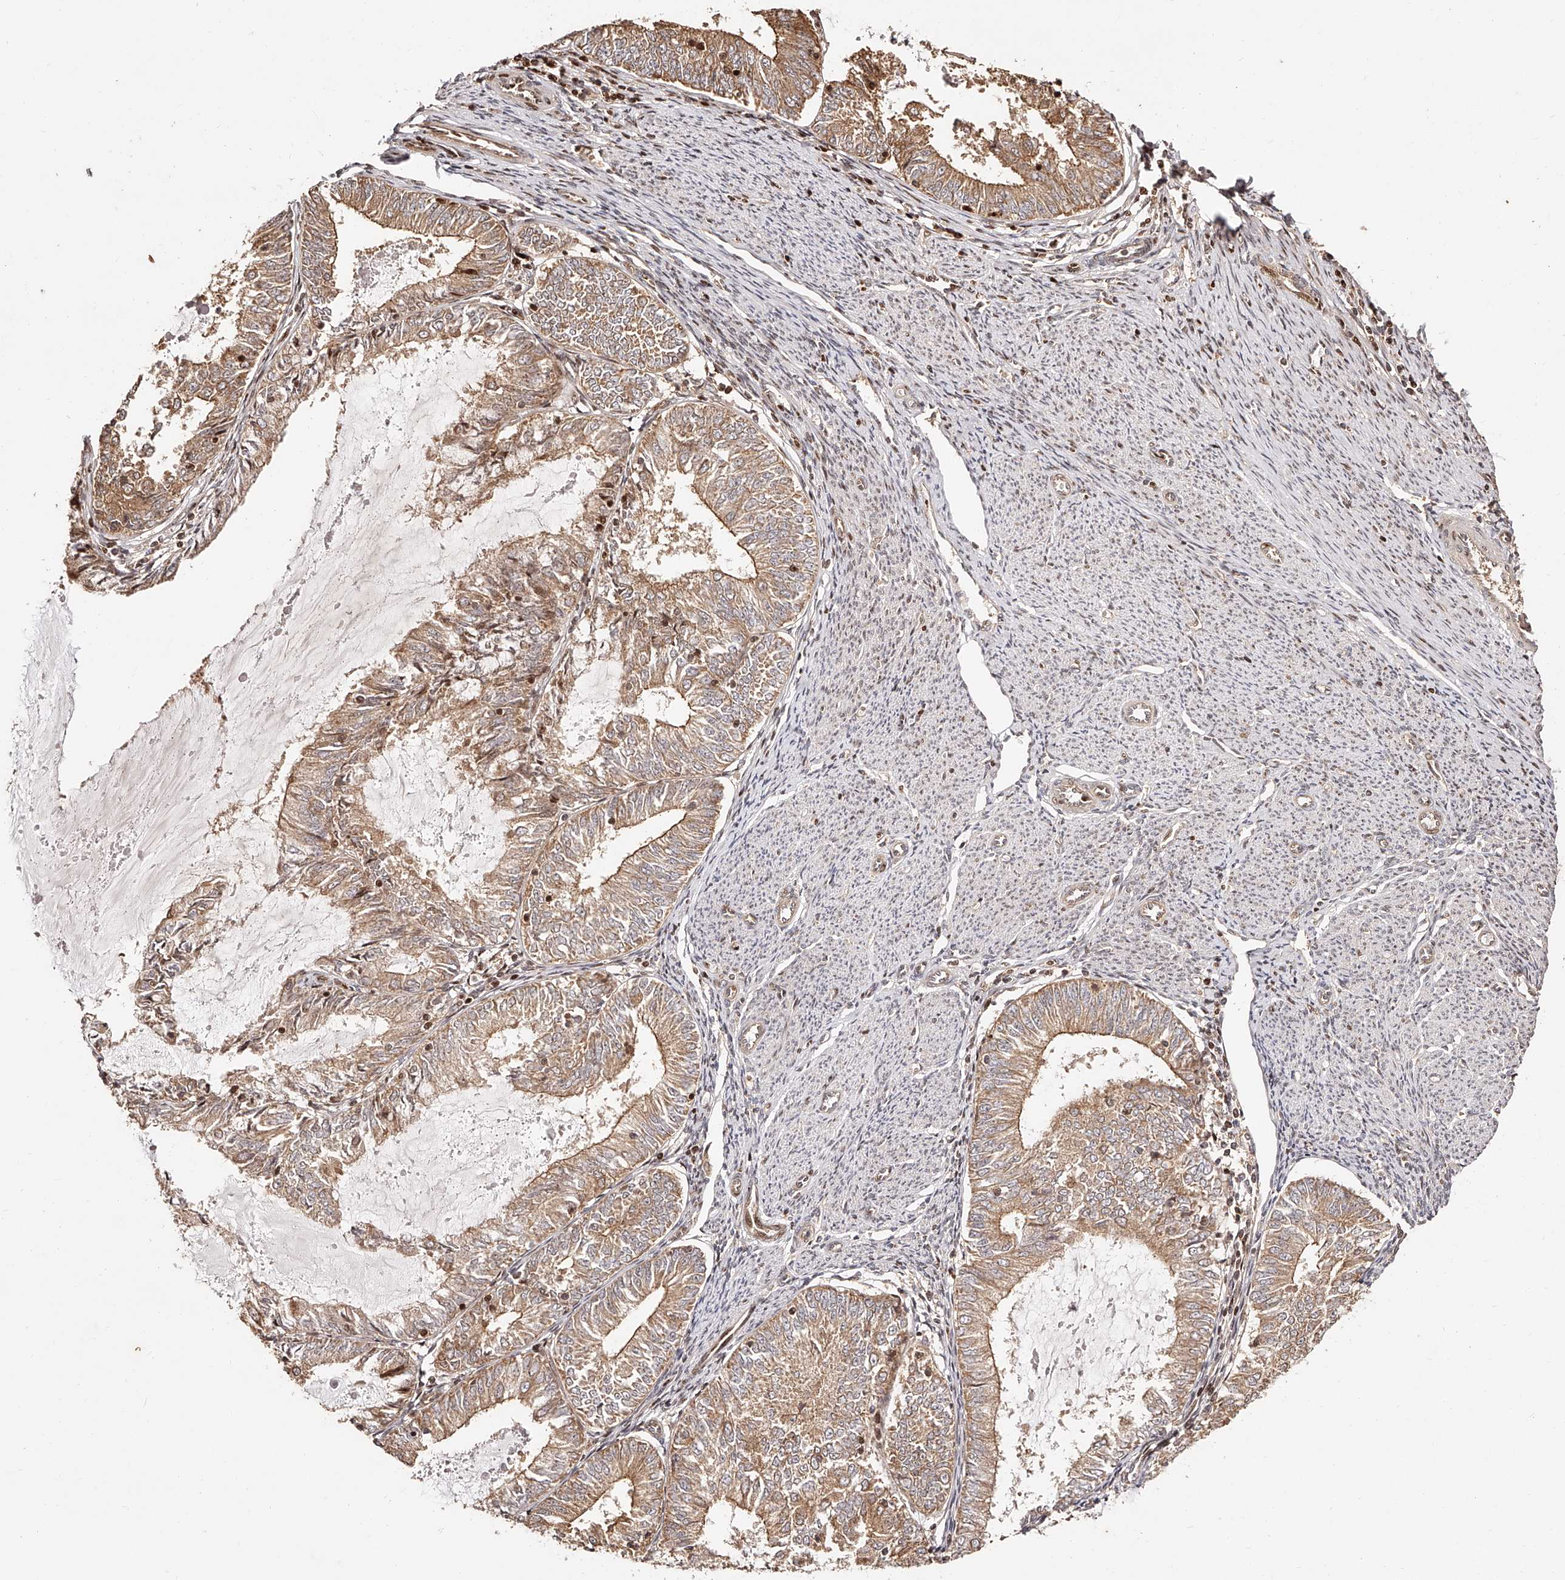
{"staining": {"intensity": "moderate", "quantity": ">75%", "location": "cytoplasmic/membranous"}, "tissue": "endometrial cancer", "cell_type": "Tumor cells", "image_type": "cancer", "snomed": [{"axis": "morphology", "description": "Adenocarcinoma, NOS"}, {"axis": "topography", "description": "Endometrium"}], "caption": "Endometrial adenocarcinoma was stained to show a protein in brown. There is medium levels of moderate cytoplasmic/membranous positivity in about >75% of tumor cells.", "gene": "PFDN2", "patient": {"sex": "female", "age": 57}}